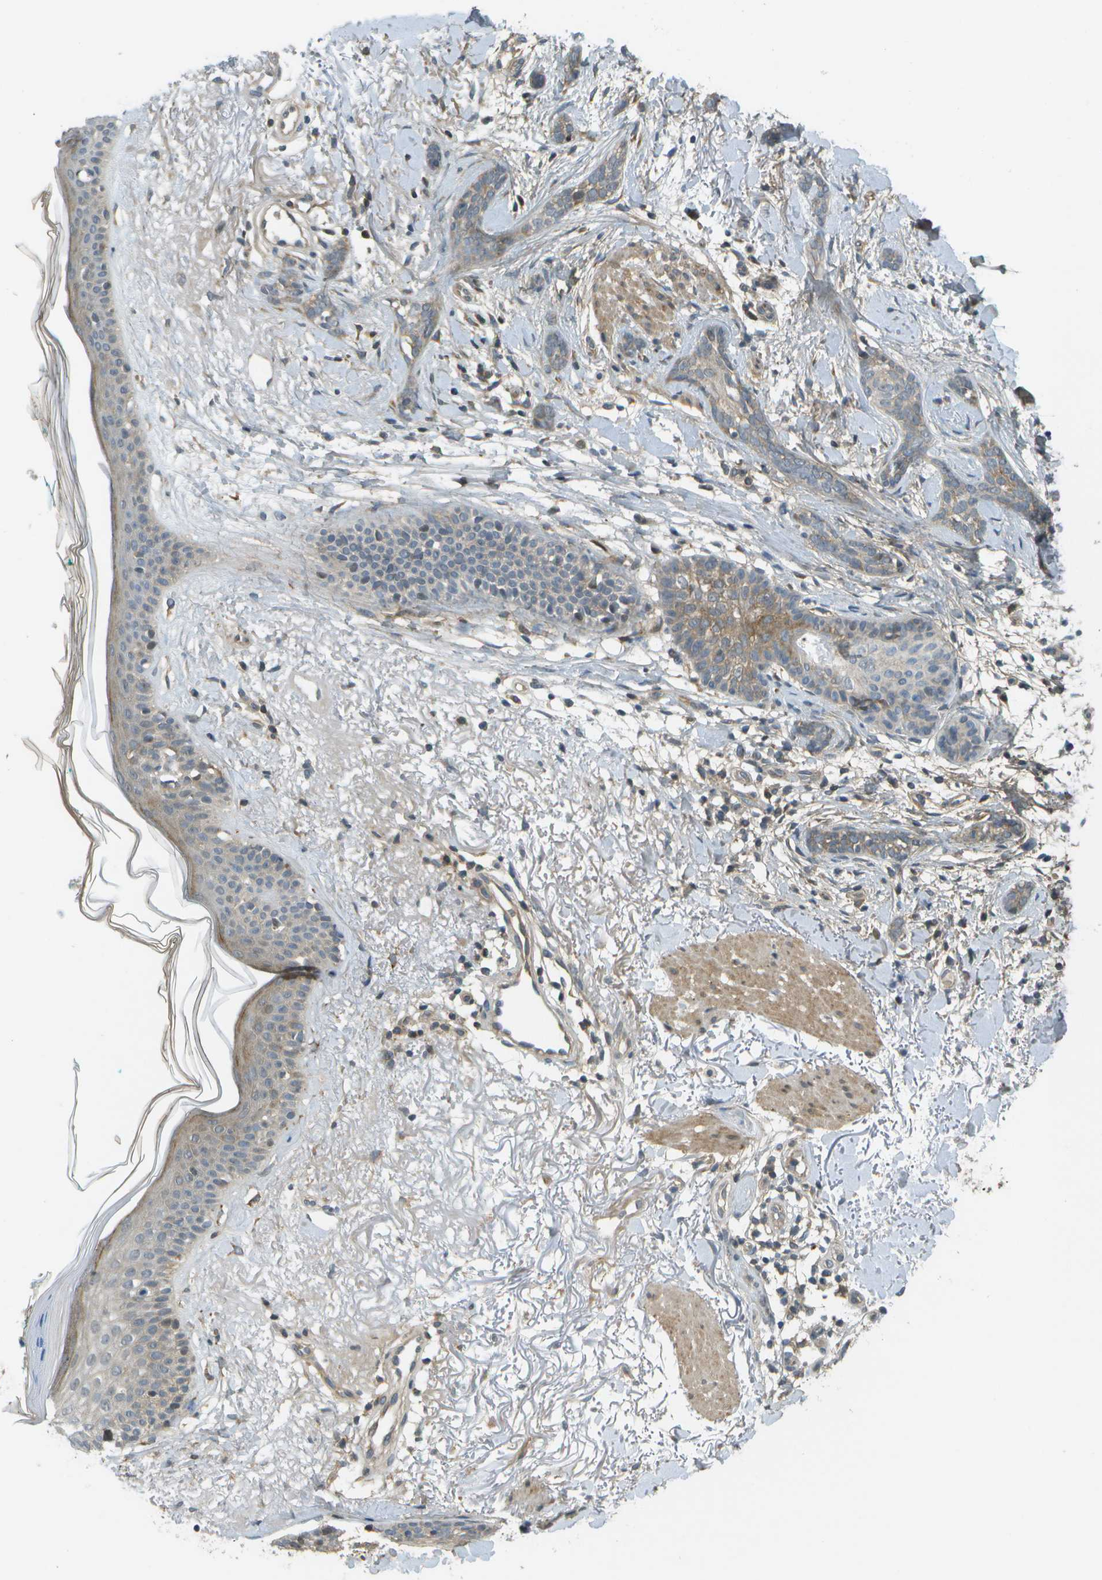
{"staining": {"intensity": "weak", "quantity": ">75%", "location": "cytoplasmic/membranous"}, "tissue": "skin cancer", "cell_type": "Tumor cells", "image_type": "cancer", "snomed": [{"axis": "morphology", "description": "Basal cell carcinoma"}, {"axis": "morphology", "description": "Adnexal tumor, benign"}, {"axis": "topography", "description": "Skin"}], "caption": "Immunohistochemical staining of human skin benign adnexal tumor shows low levels of weak cytoplasmic/membranous positivity in about >75% of tumor cells.", "gene": "WNK2", "patient": {"sex": "female", "age": 42}}